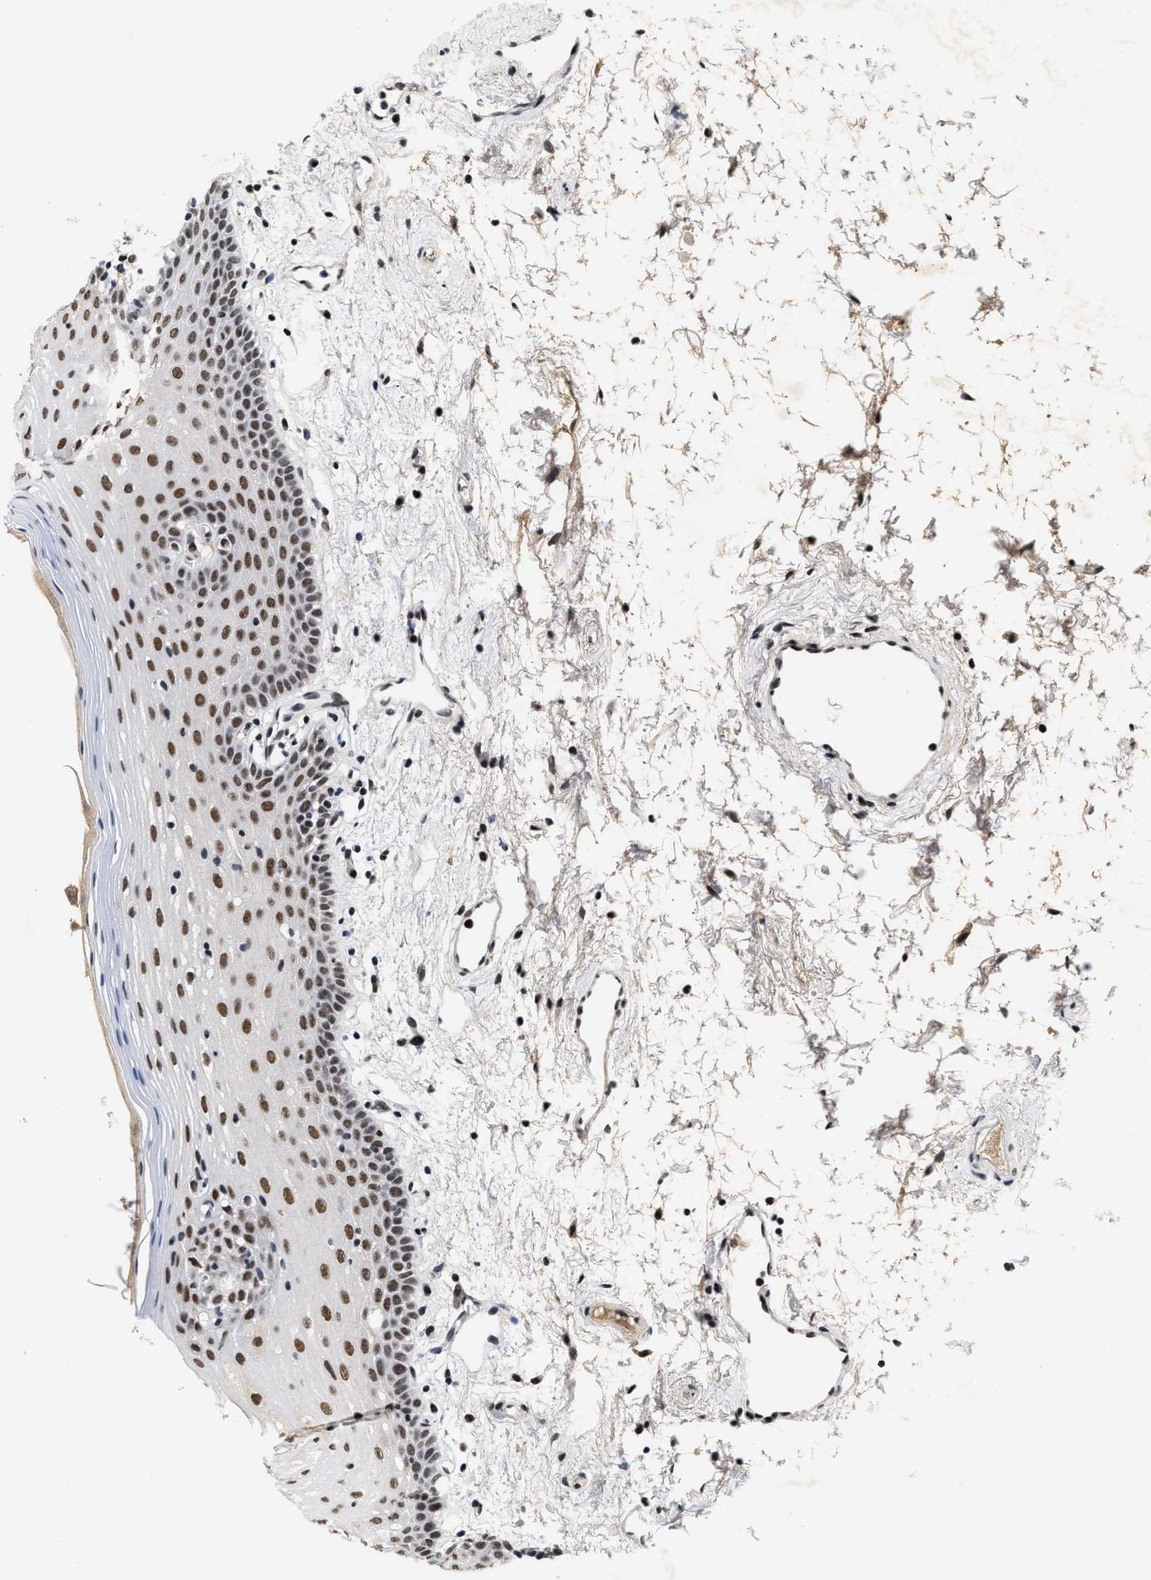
{"staining": {"intensity": "moderate", "quantity": ">75%", "location": "nuclear"}, "tissue": "oral mucosa", "cell_type": "Squamous epithelial cells", "image_type": "normal", "snomed": [{"axis": "morphology", "description": "Normal tissue, NOS"}, {"axis": "topography", "description": "Oral tissue"}], "caption": "Moderate nuclear positivity for a protein is identified in about >75% of squamous epithelial cells of unremarkable oral mucosa using IHC.", "gene": "INIP", "patient": {"sex": "male", "age": 66}}